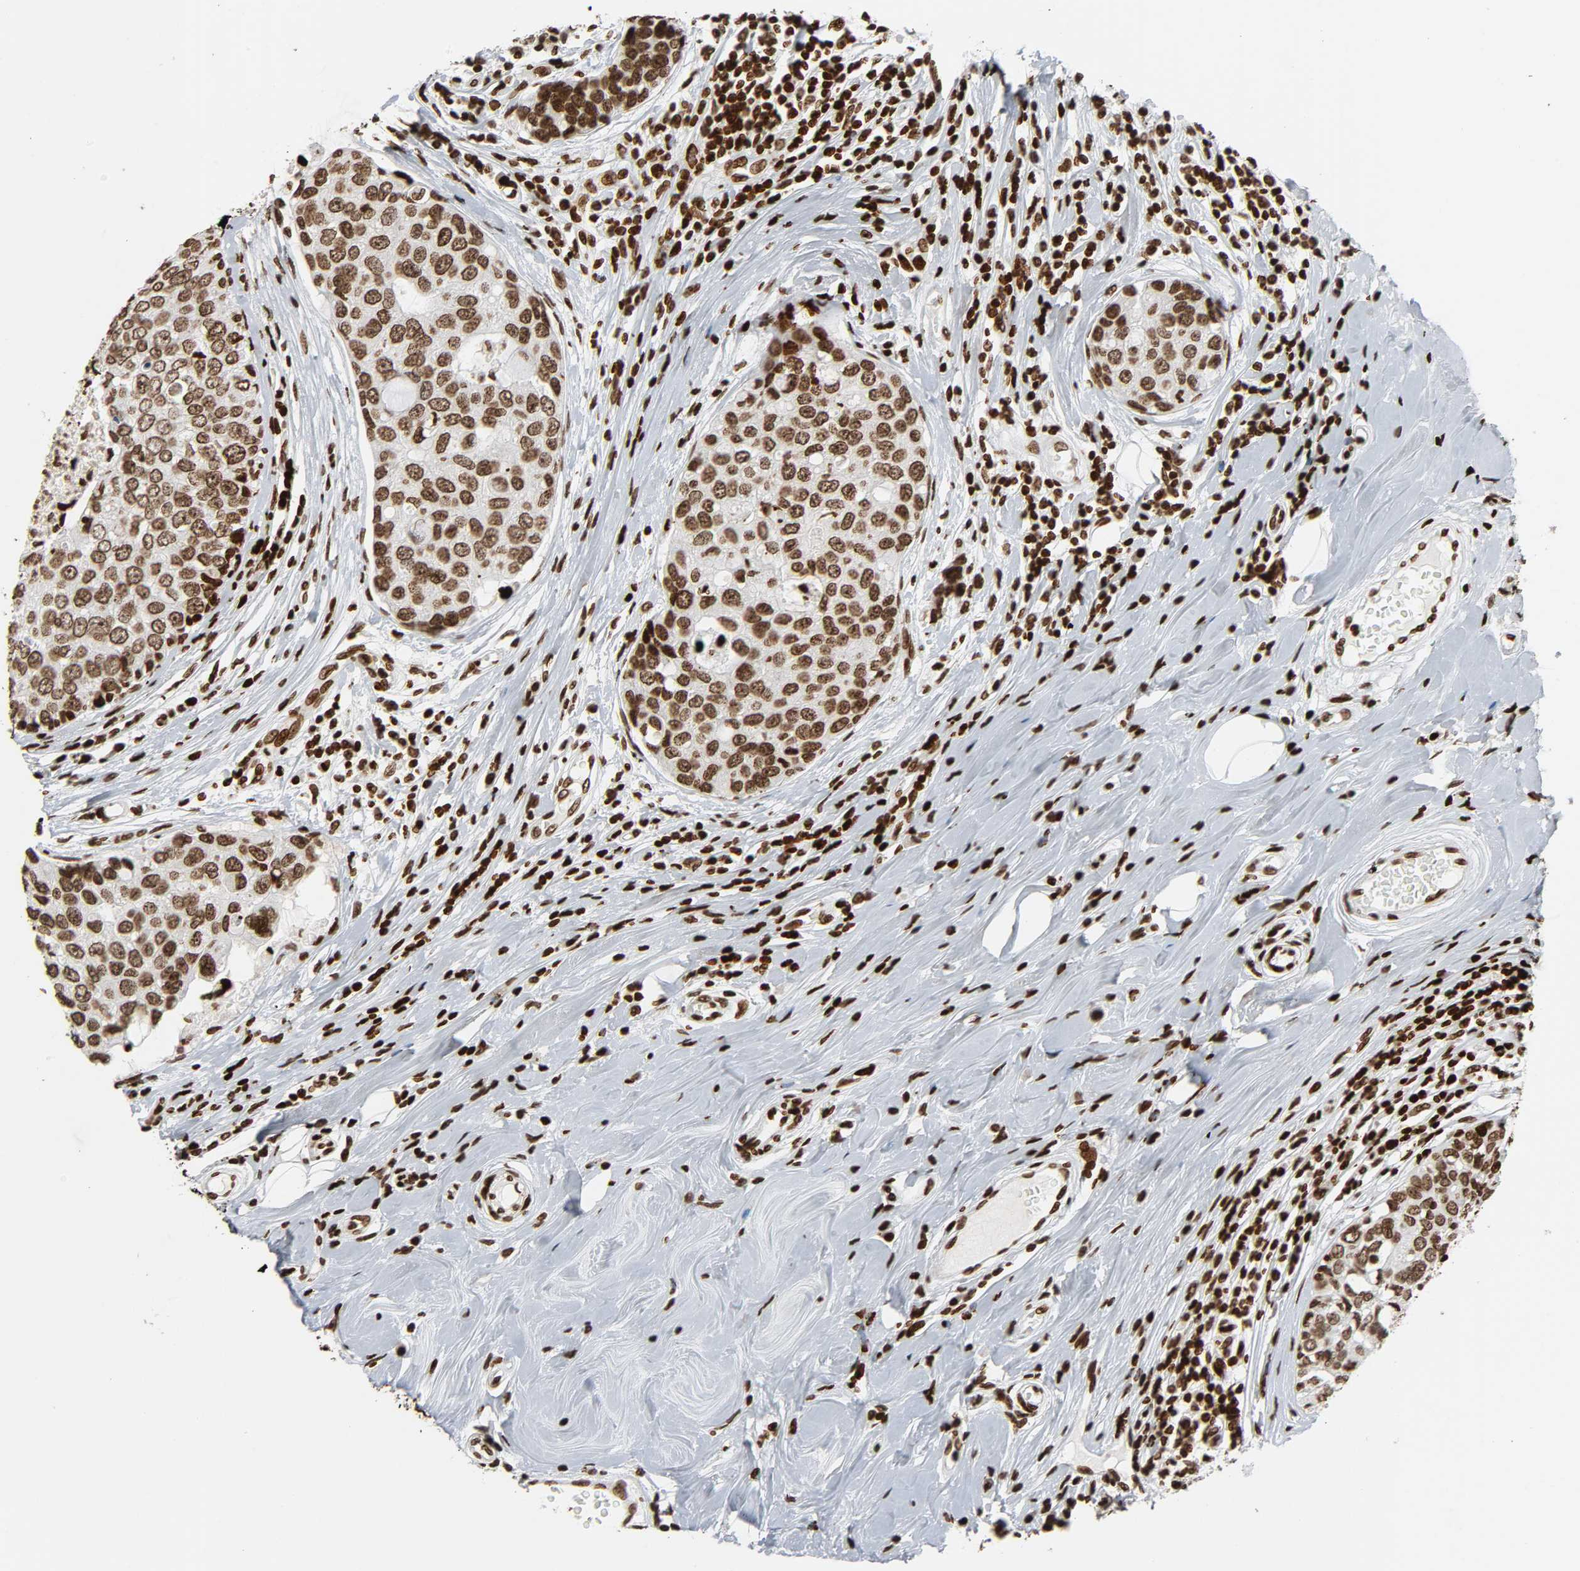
{"staining": {"intensity": "strong", "quantity": ">75%", "location": "nuclear"}, "tissue": "breast cancer", "cell_type": "Tumor cells", "image_type": "cancer", "snomed": [{"axis": "morphology", "description": "Duct carcinoma"}, {"axis": "topography", "description": "Breast"}], "caption": "The histopathology image demonstrates a brown stain indicating the presence of a protein in the nuclear of tumor cells in breast cancer.", "gene": "RXRA", "patient": {"sex": "female", "age": 27}}